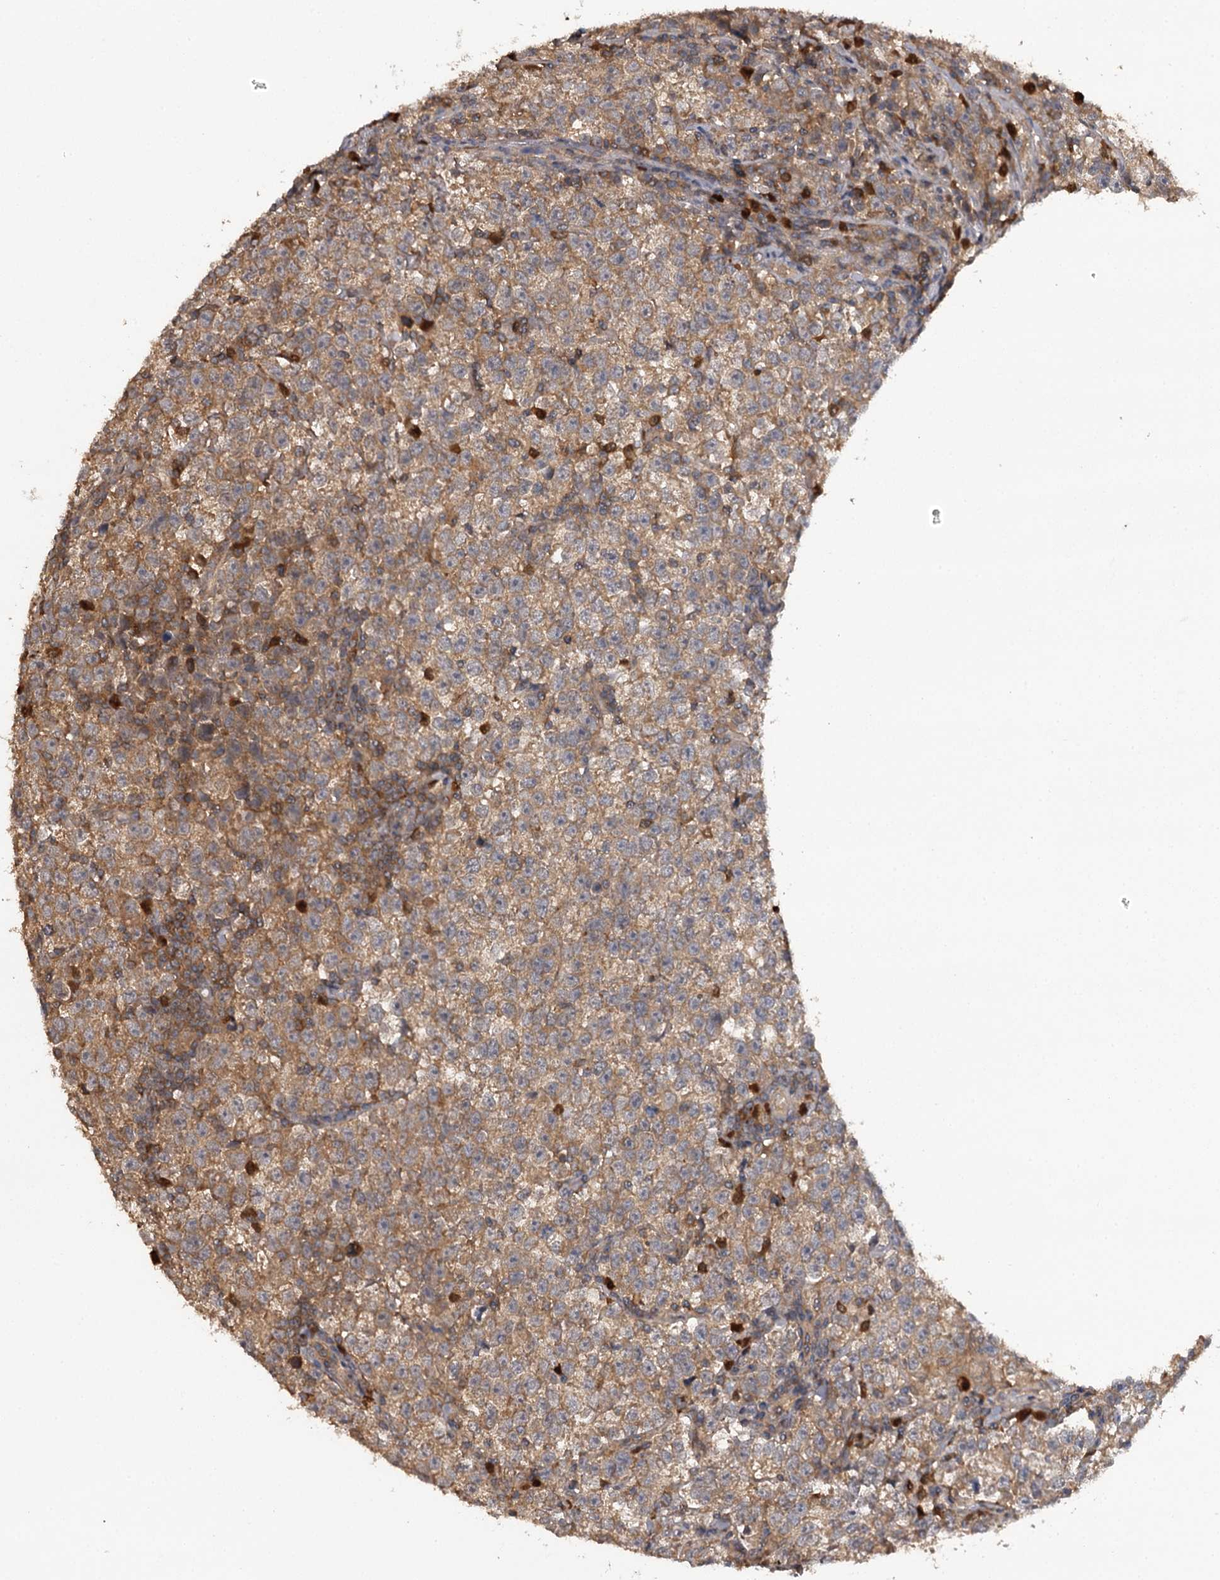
{"staining": {"intensity": "moderate", "quantity": ">75%", "location": "cytoplasmic/membranous"}, "tissue": "testis cancer", "cell_type": "Tumor cells", "image_type": "cancer", "snomed": [{"axis": "morphology", "description": "Normal tissue, NOS"}, {"axis": "morphology", "description": "Seminoma, NOS"}, {"axis": "topography", "description": "Testis"}], "caption": "IHC of testis cancer (seminoma) exhibits medium levels of moderate cytoplasmic/membranous staining in about >75% of tumor cells.", "gene": "TTC12", "patient": {"sex": "male", "age": 43}}